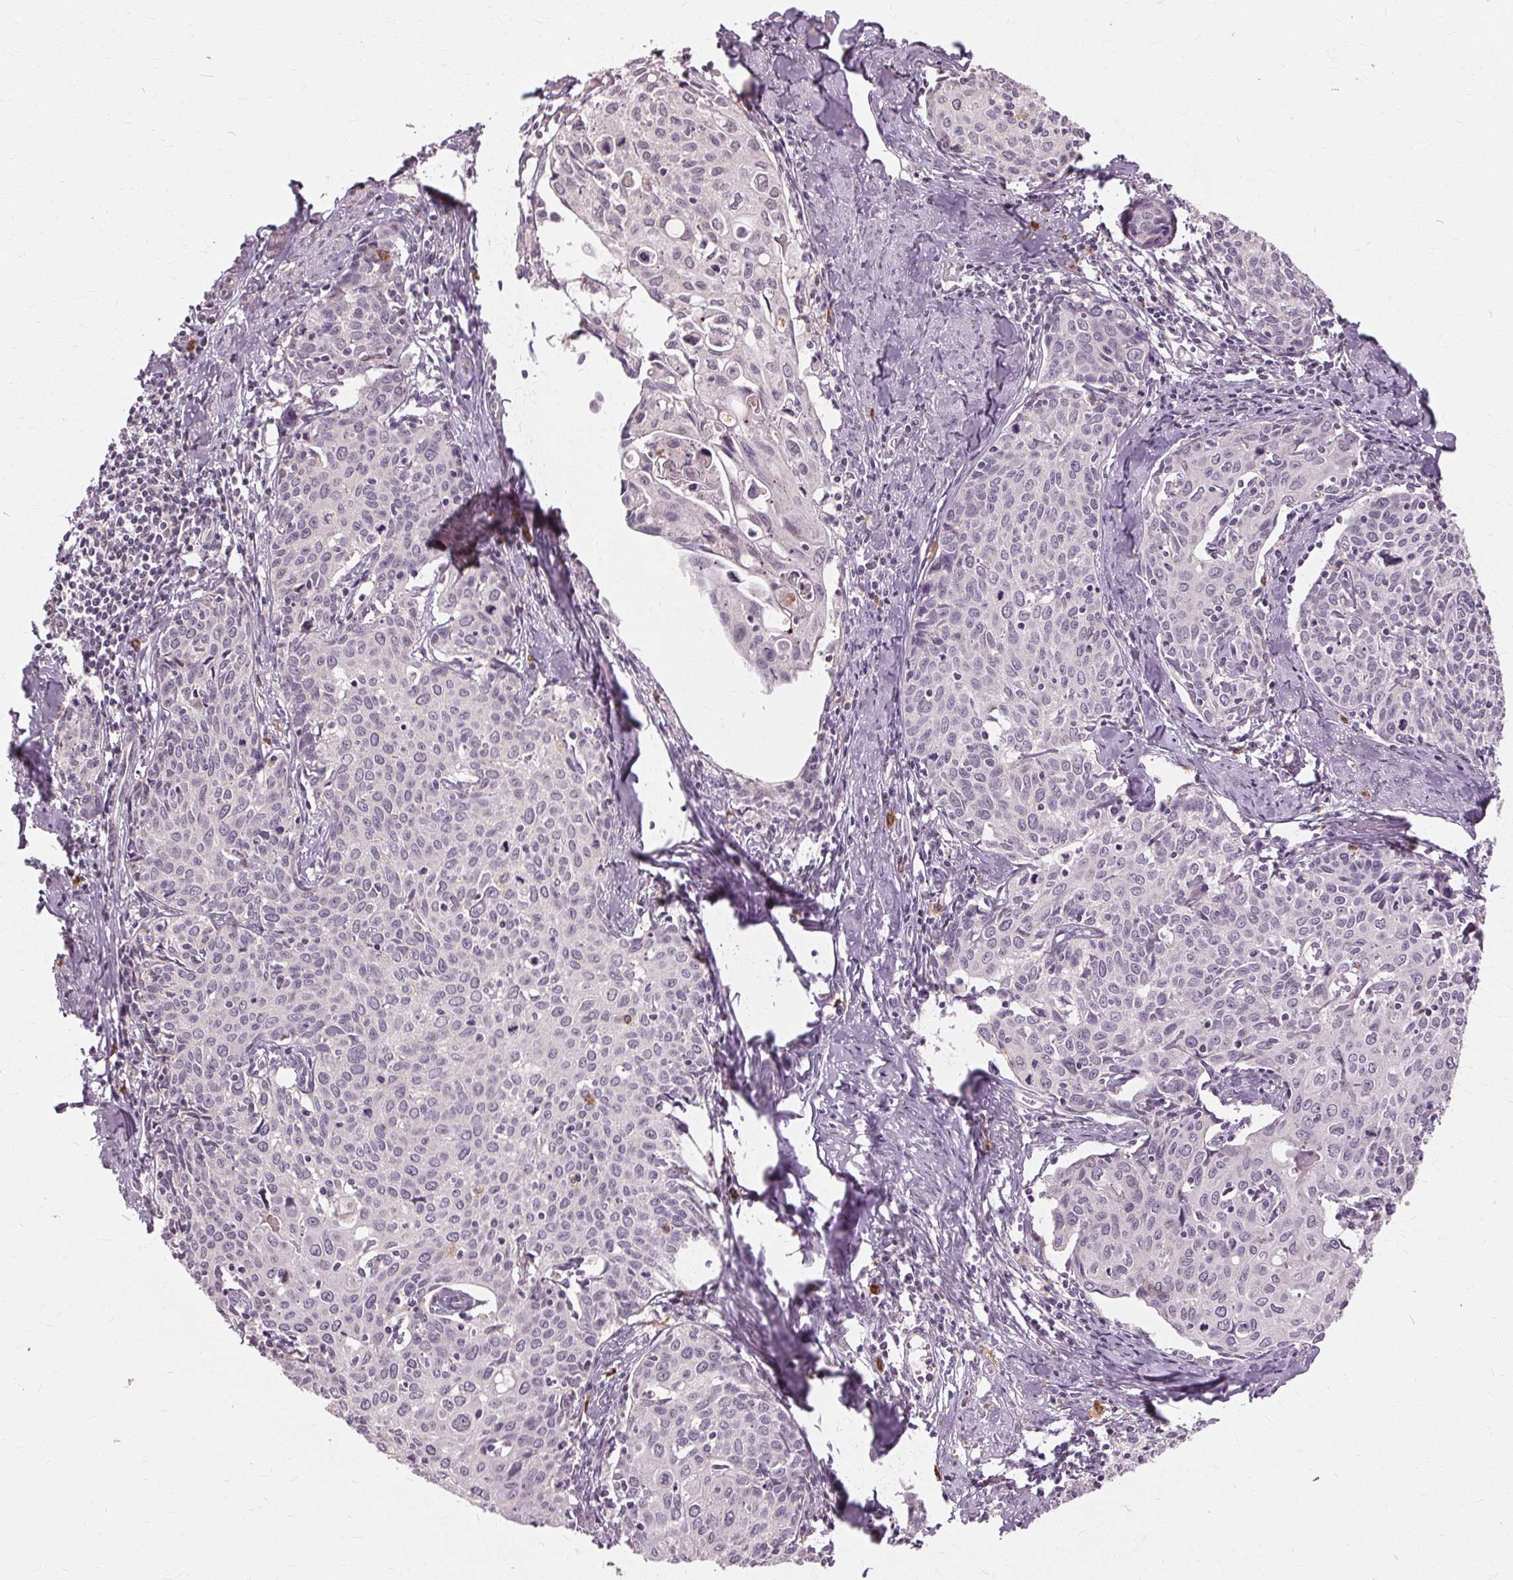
{"staining": {"intensity": "negative", "quantity": "none", "location": "none"}, "tissue": "cervical cancer", "cell_type": "Tumor cells", "image_type": "cancer", "snomed": [{"axis": "morphology", "description": "Squamous cell carcinoma, NOS"}, {"axis": "topography", "description": "Cervix"}], "caption": "This is an immunohistochemistry (IHC) photomicrograph of human cervical cancer (squamous cell carcinoma). There is no staining in tumor cells.", "gene": "SIGLEC6", "patient": {"sex": "female", "age": 62}}